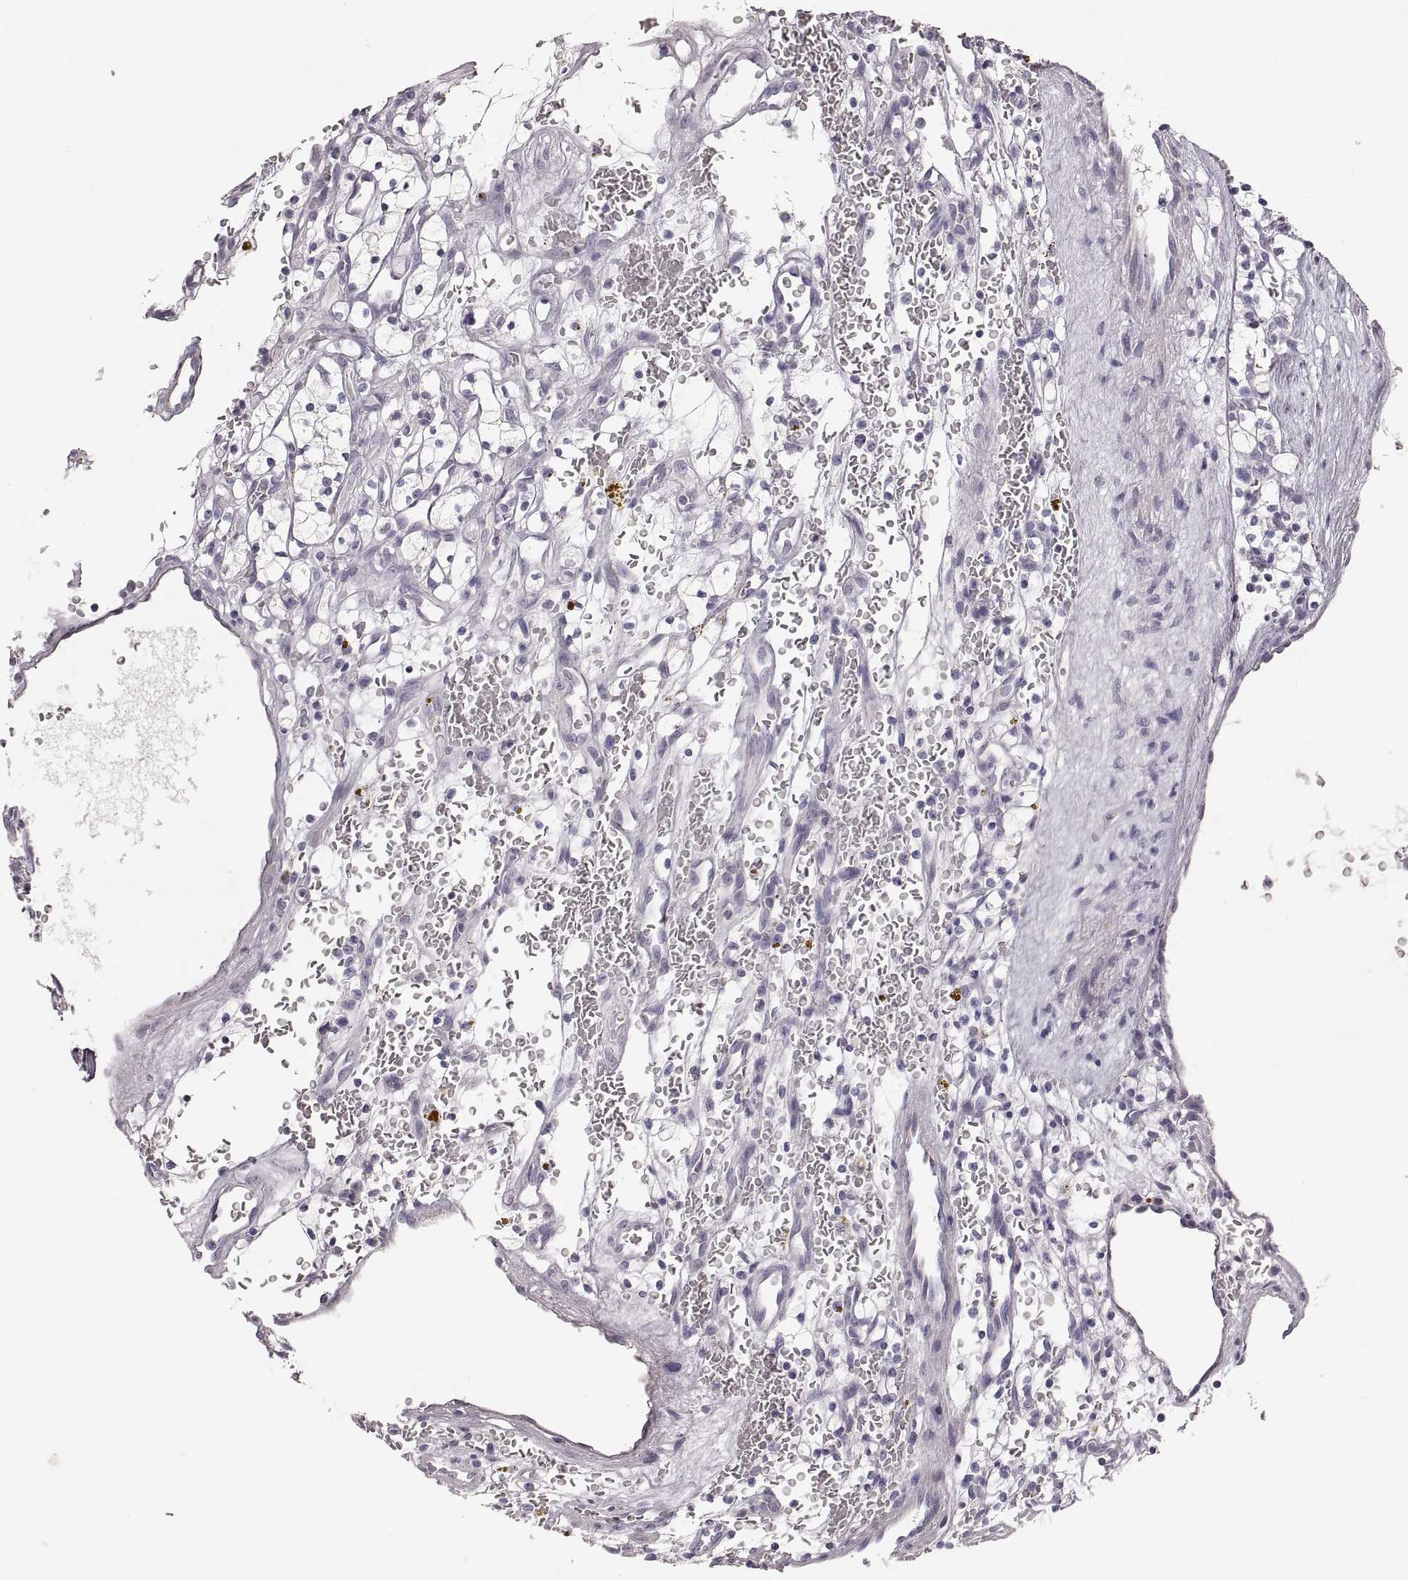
{"staining": {"intensity": "negative", "quantity": "none", "location": "none"}, "tissue": "renal cancer", "cell_type": "Tumor cells", "image_type": "cancer", "snomed": [{"axis": "morphology", "description": "Adenocarcinoma, NOS"}, {"axis": "topography", "description": "Kidney"}], "caption": "Human adenocarcinoma (renal) stained for a protein using immunohistochemistry (IHC) reveals no positivity in tumor cells.", "gene": "RDH13", "patient": {"sex": "female", "age": 64}}